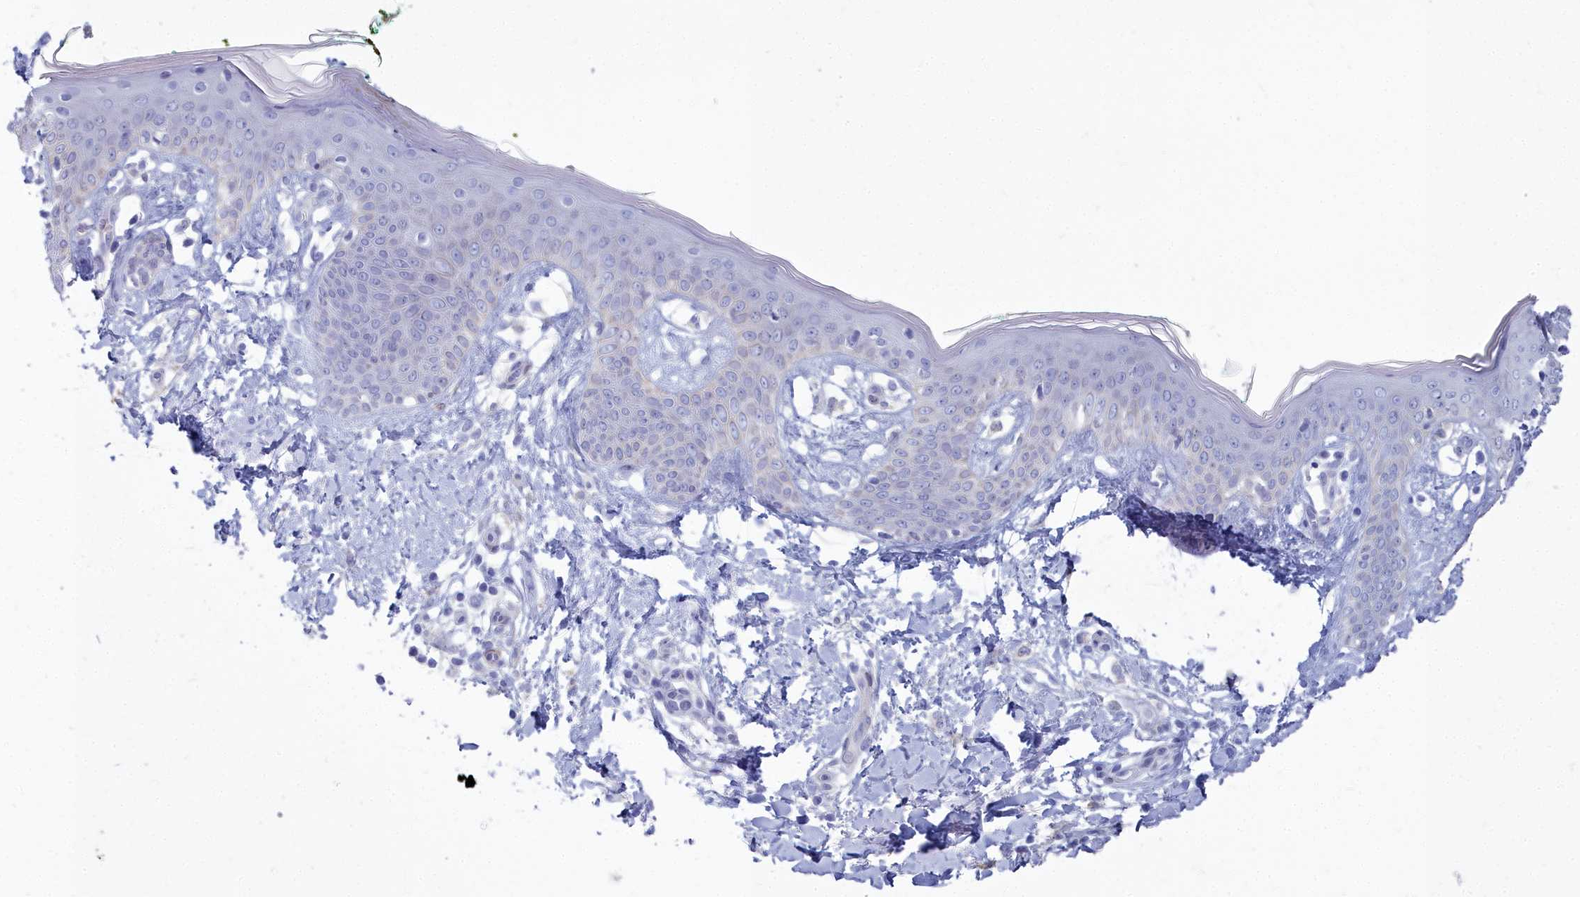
{"staining": {"intensity": "negative", "quantity": "none", "location": "none"}, "tissue": "skin", "cell_type": "Fibroblasts", "image_type": "normal", "snomed": [{"axis": "morphology", "description": "Normal tissue, NOS"}, {"axis": "topography", "description": "Skin"}], "caption": "A photomicrograph of skin stained for a protein shows no brown staining in fibroblasts.", "gene": "PPP1R14A", "patient": {"sex": "female", "age": 34}}